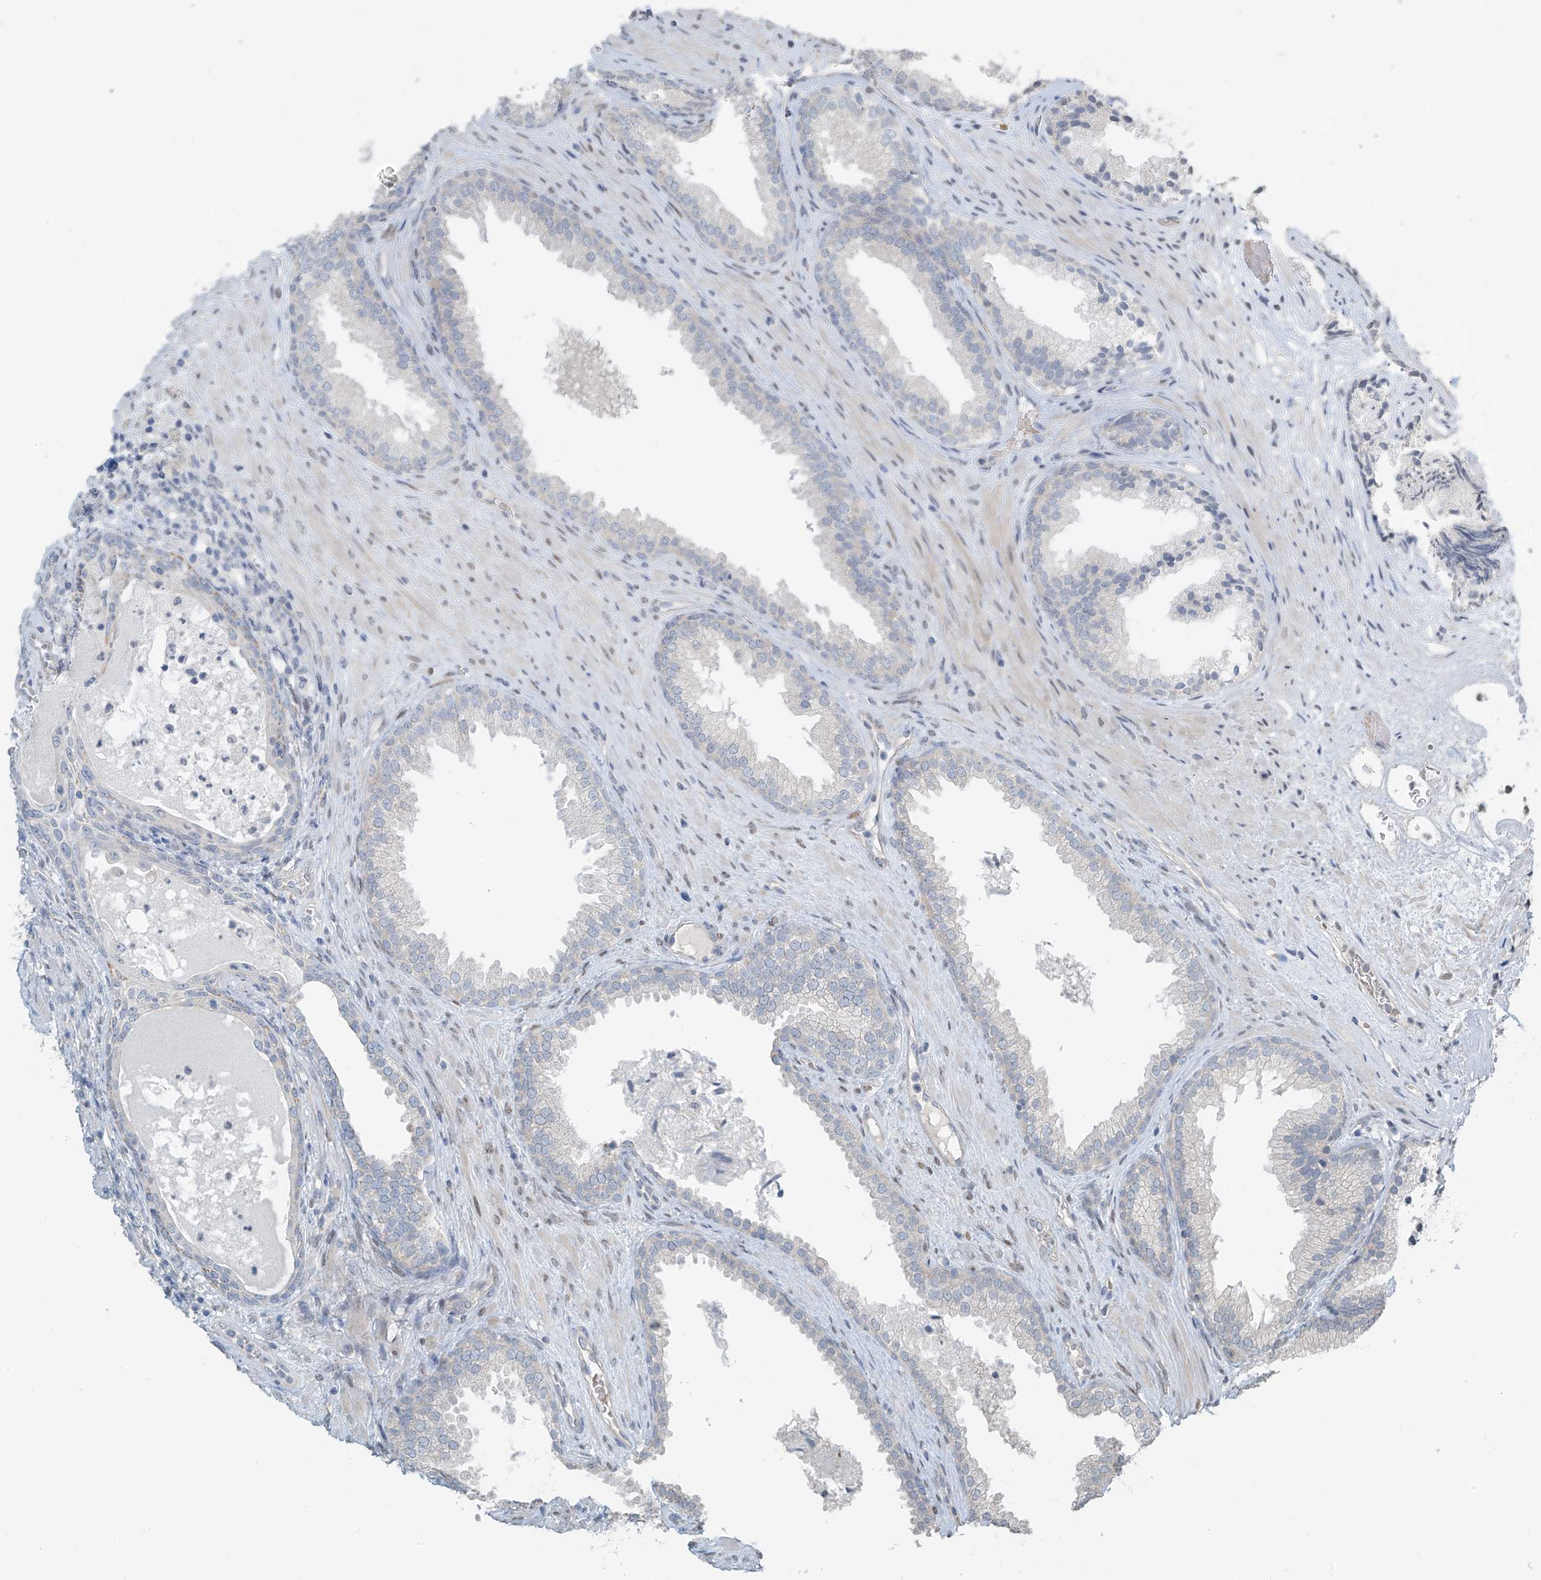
{"staining": {"intensity": "negative", "quantity": "none", "location": "none"}, "tissue": "prostate", "cell_type": "Glandular cells", "image_type": "normal", "snomed": [{"axis": "morphology", "description": "Normal tissue, NOS"}, {"axis": "topography", "description": "Prostate"}], "caption": "Glandular cells show no significant staining in normal prostate.", "gene": "HOXA11", "patient": {"sex": "male", "age": 76}}